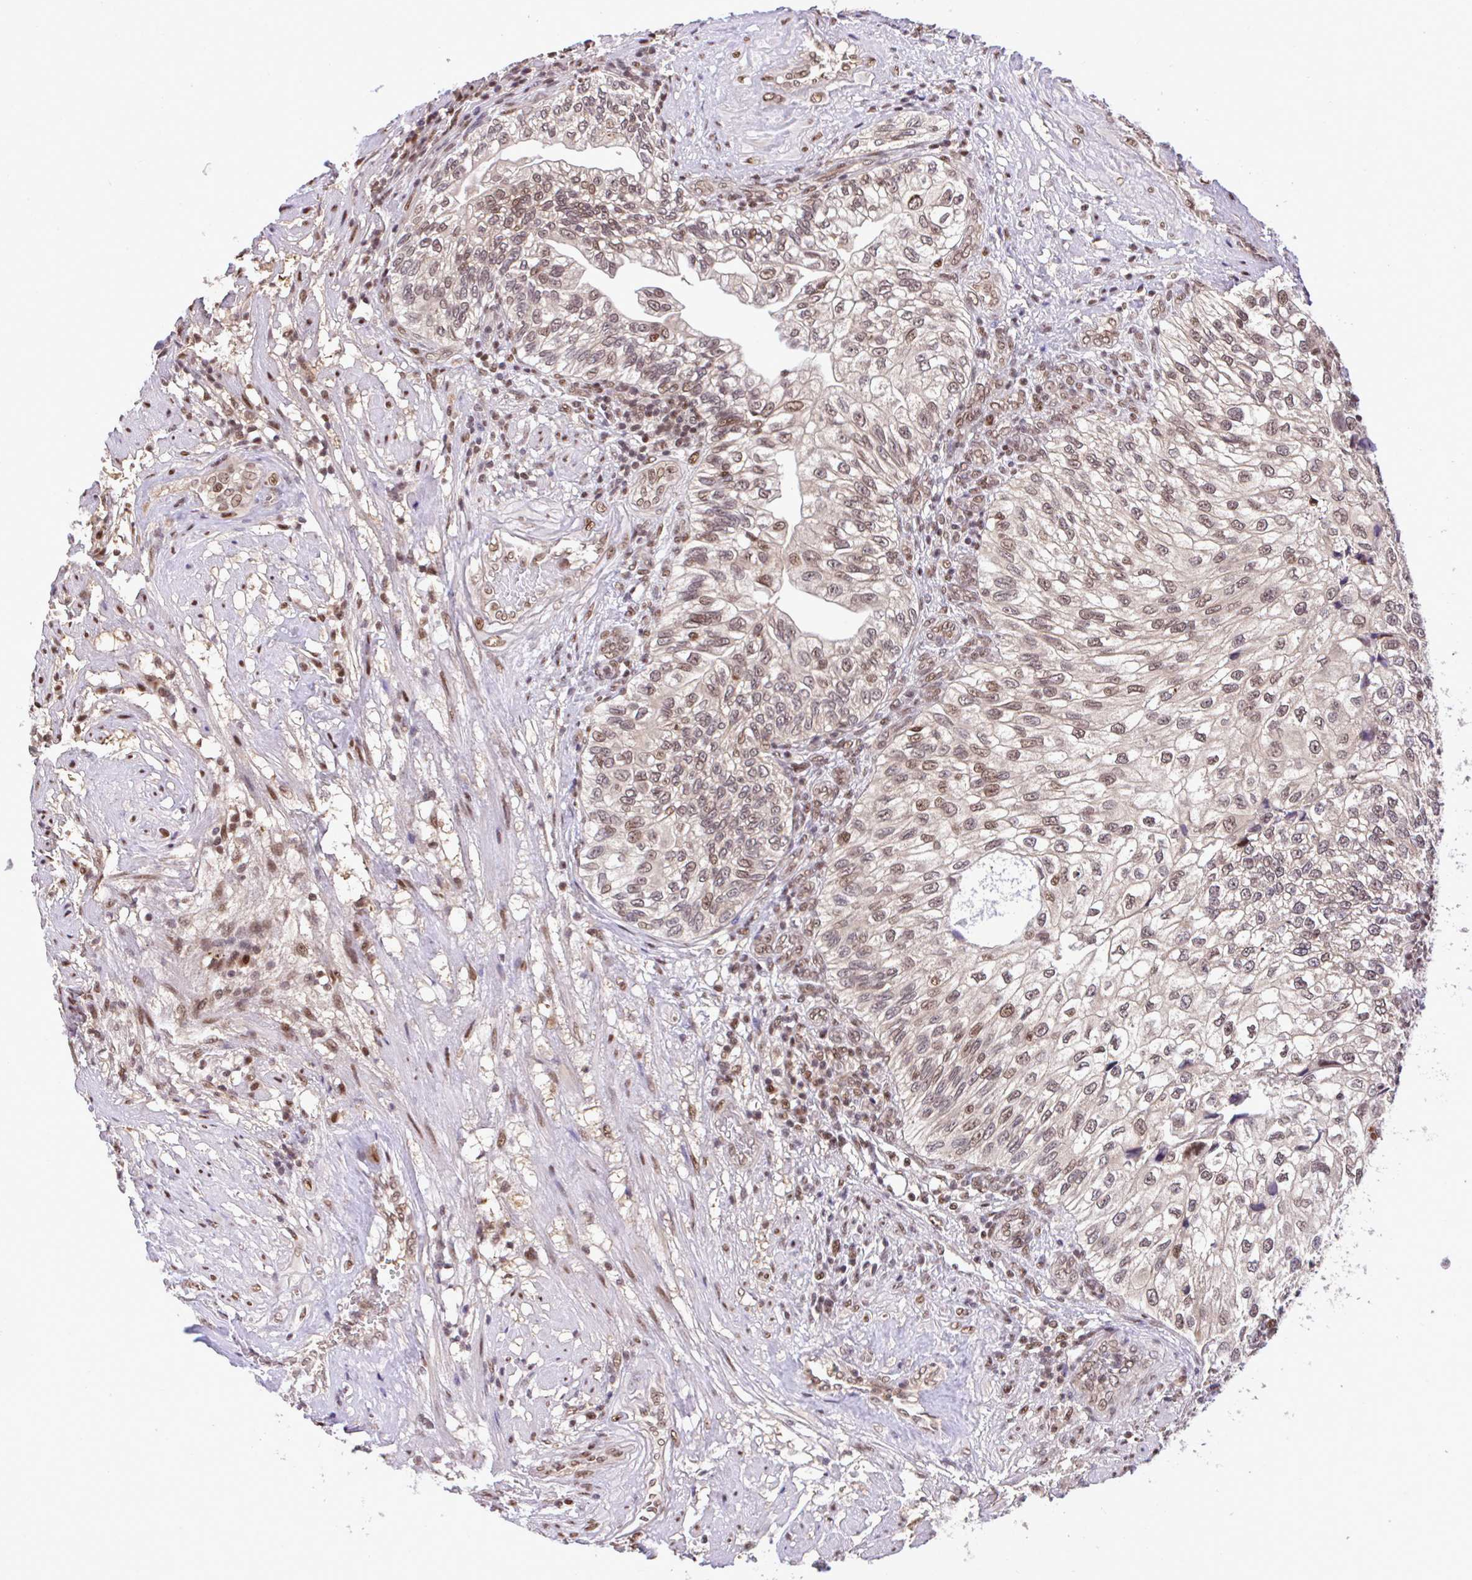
{"staining": {"intensity": "moderate", "quantity": ">75%", "location": "nuclear"}, "tissue": "urothelial cancer", "cell_type": "Tumor cells", "image_type": "cancer", "snomed": [{"axis": "morphology", "description": "Urothelial carcinoma, NOS"}, {"axis": "topography", "description": "Urinary bladder"}], "caption": "Transitional cell carcinoma tissue demonstrates moderate nuclear staining in approximately >75% of tumor cells", "gene": "GLIS3", "patient": {"sex": "male", "age": 87}}